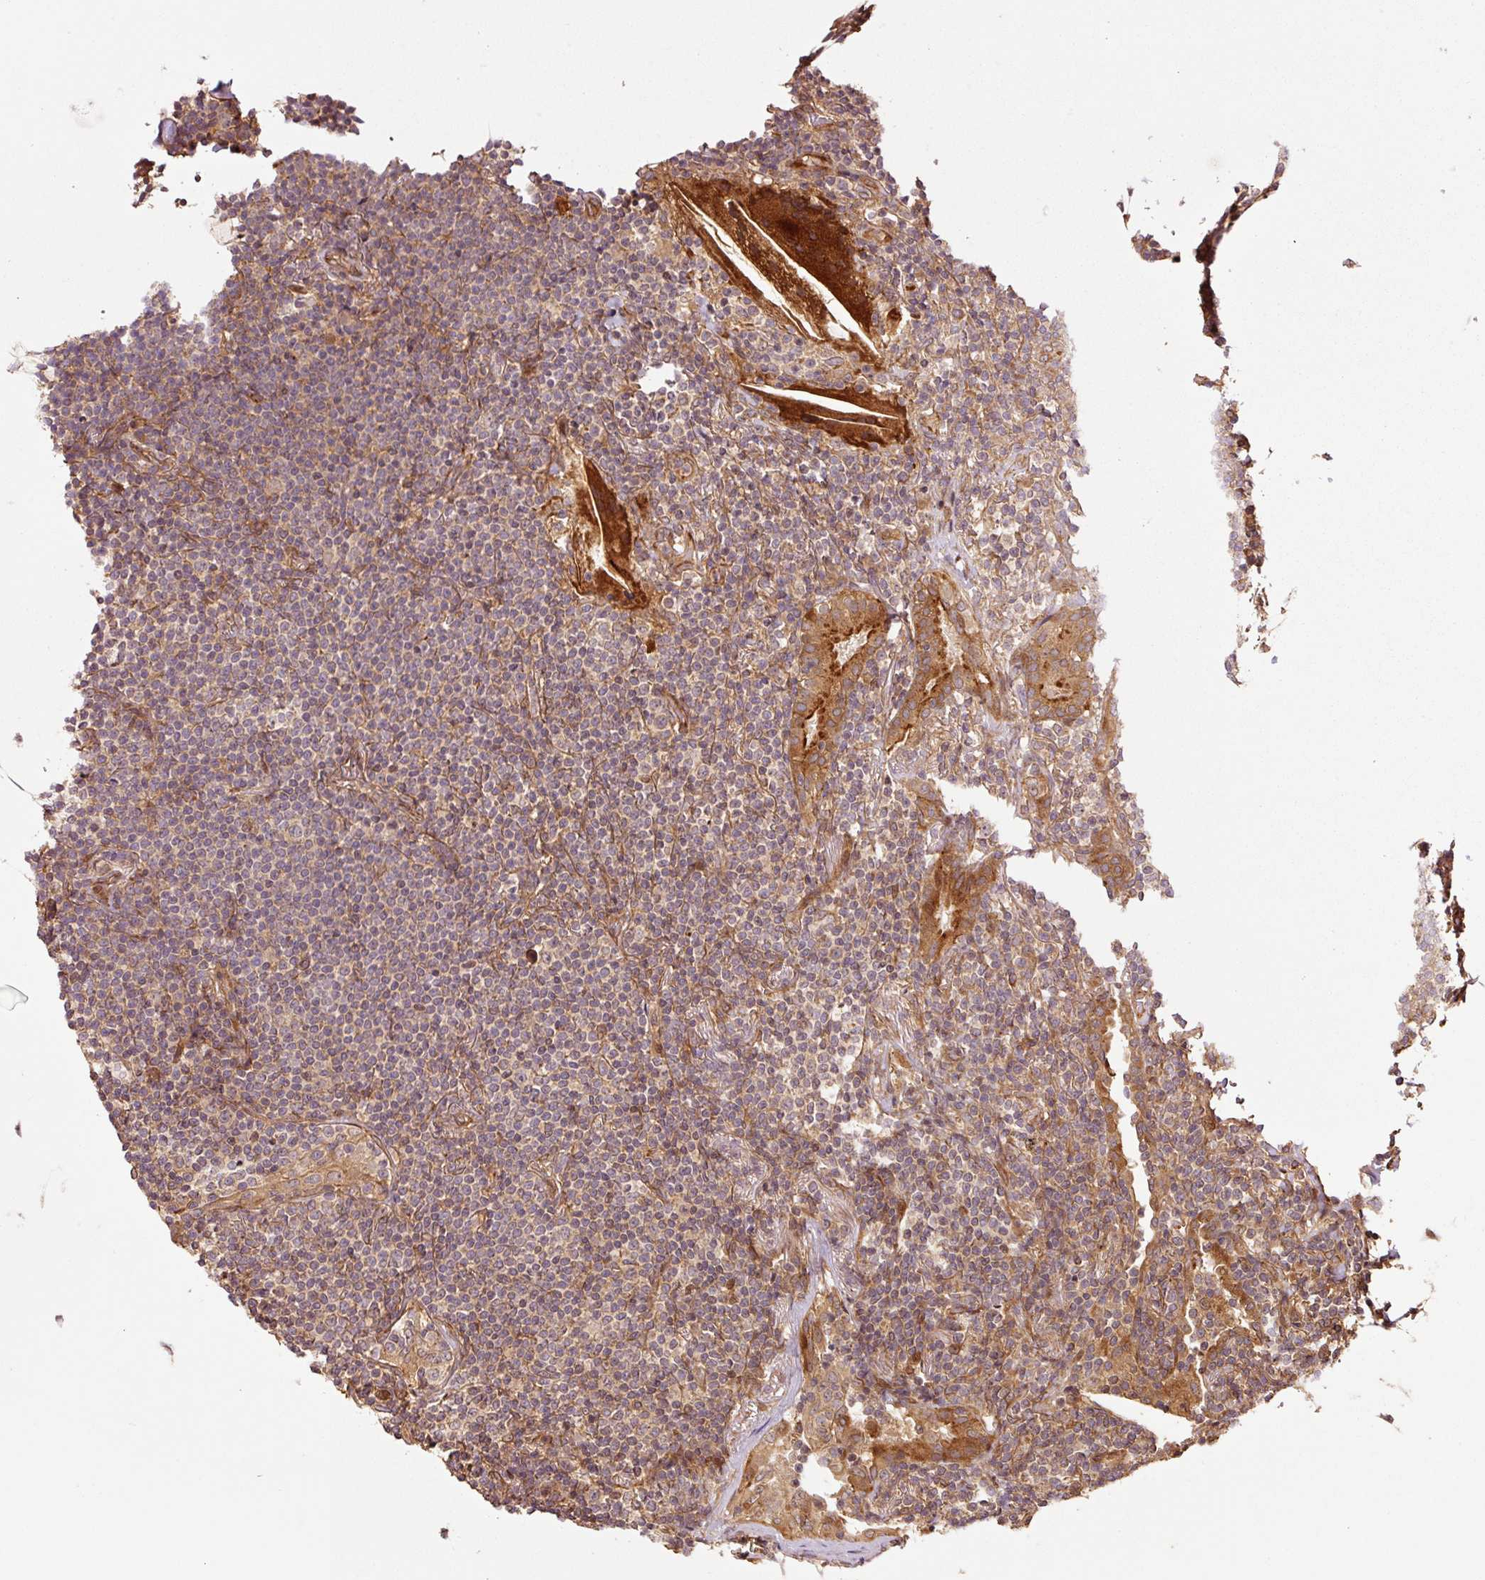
{"staining": {"intensity": "negative", "quantity": "none", "location": "none"}, "tissue": "lymphoma", "cell_type": "Tumor cells", "image_type": "cancer", "snomed": [{"axis": "morphology", "description": "Malignant lymphoma, non-Hodgkin's type, Low grade"}, {"axis": "topography", "description": "Lung"}], "caption": "The immunohistochemistry (IHC) micrograph has no significant positivity in tumor cells of low-grade malignant lymphoma, non-Hodgkin's type tissue.", "gene": "OXER1", "patient": {"sex": "female", "age": 71}}